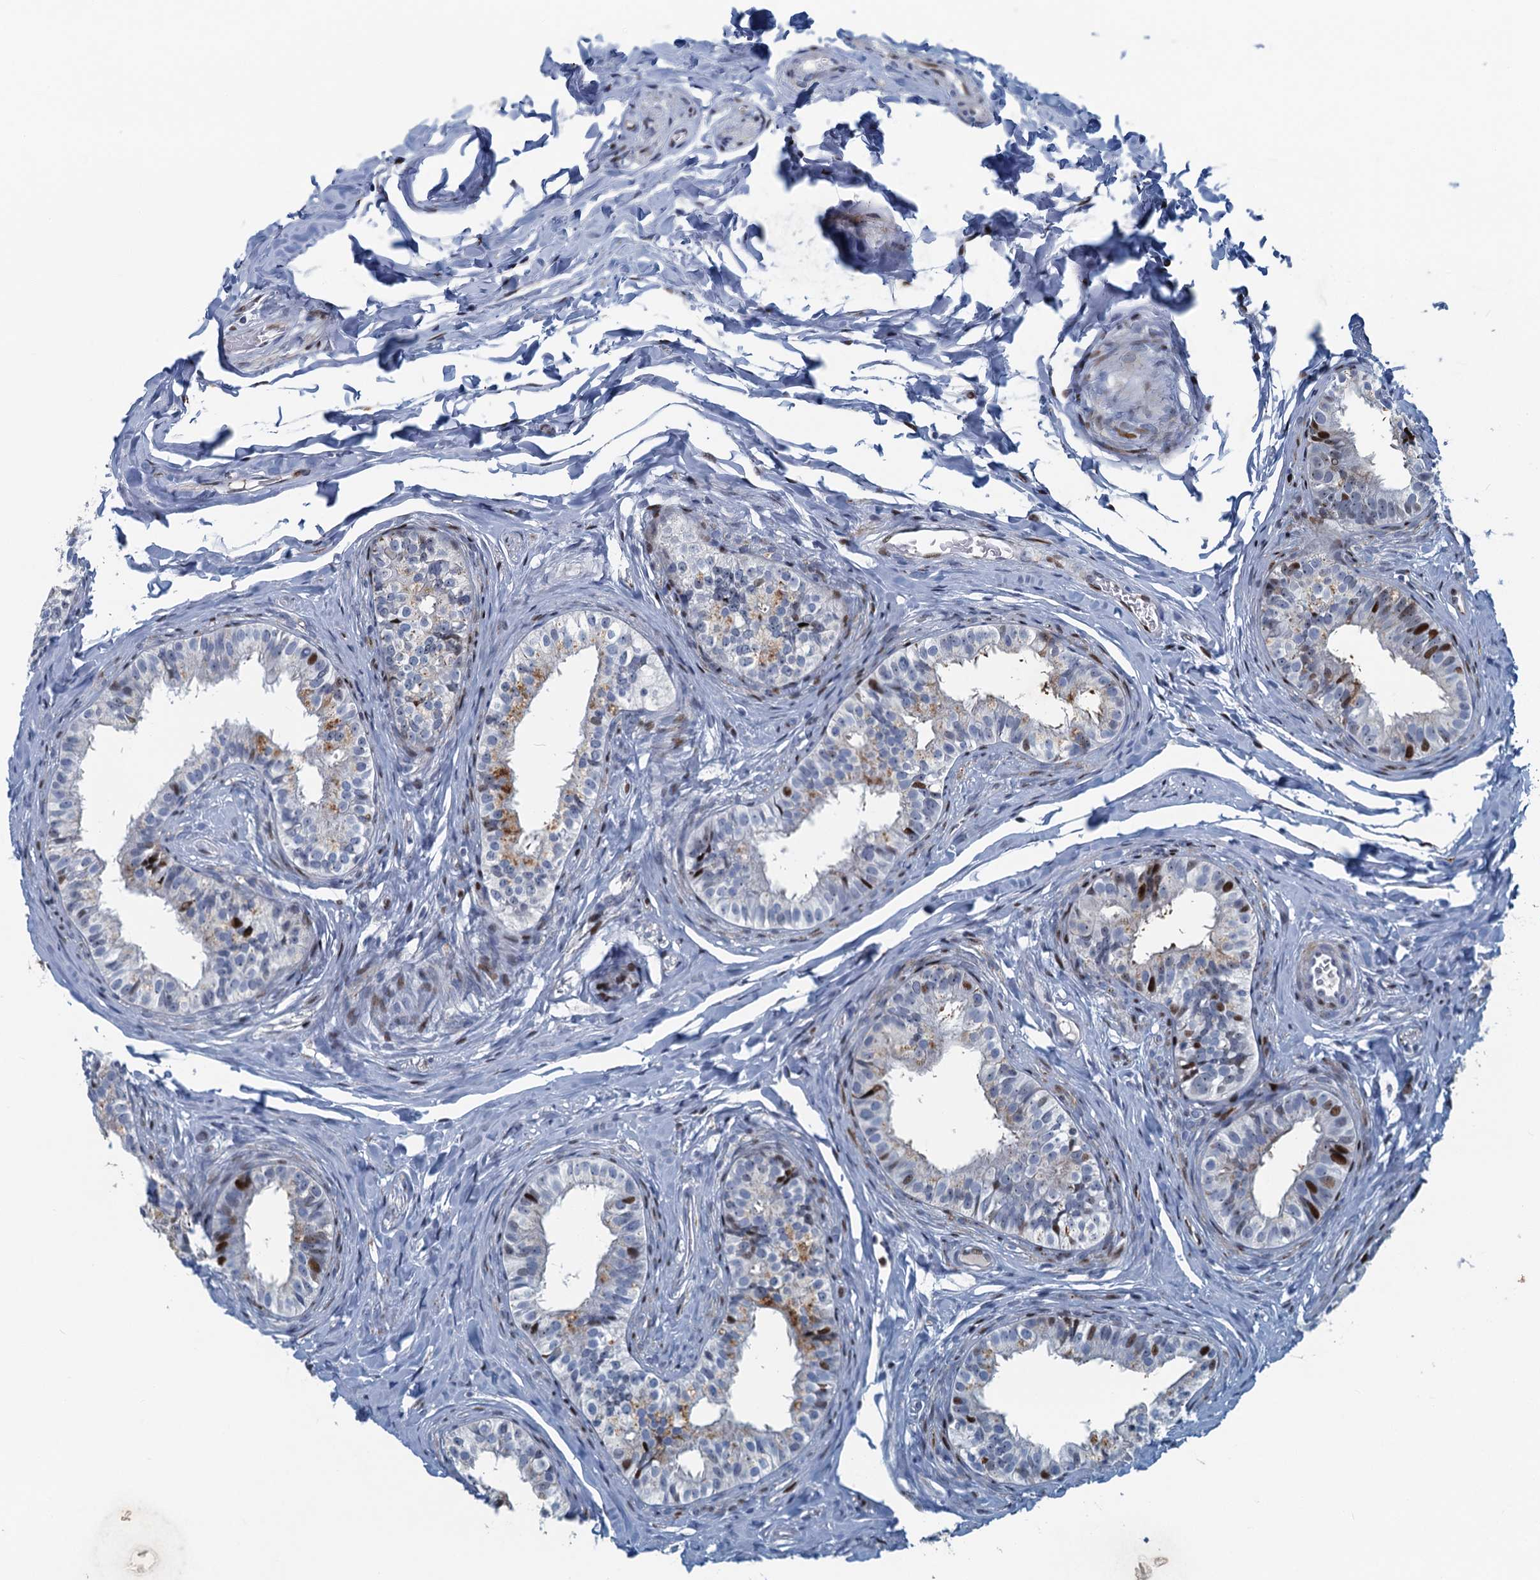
{"staining": {"intensity": "moderate", "quantity": "25%-75%", "location": "nuclear"}, "tissue": "epididymis", "cell_type": "Glandular cells", "image_type": "normal", "snomed": [{"axis": "morphology", "description": "Normal tissue, NOS"}, {"axis": "topography", "description": "Epididymis"}], "caption": "Epididymis stained with DAB immunohistochemistry (IHC) reveals medium levels of moderate nuclear expression in about 25%-75% of glandular cells.", "gene": "ANKRD13D", "patient": {"sex": "male", "age": 49}}